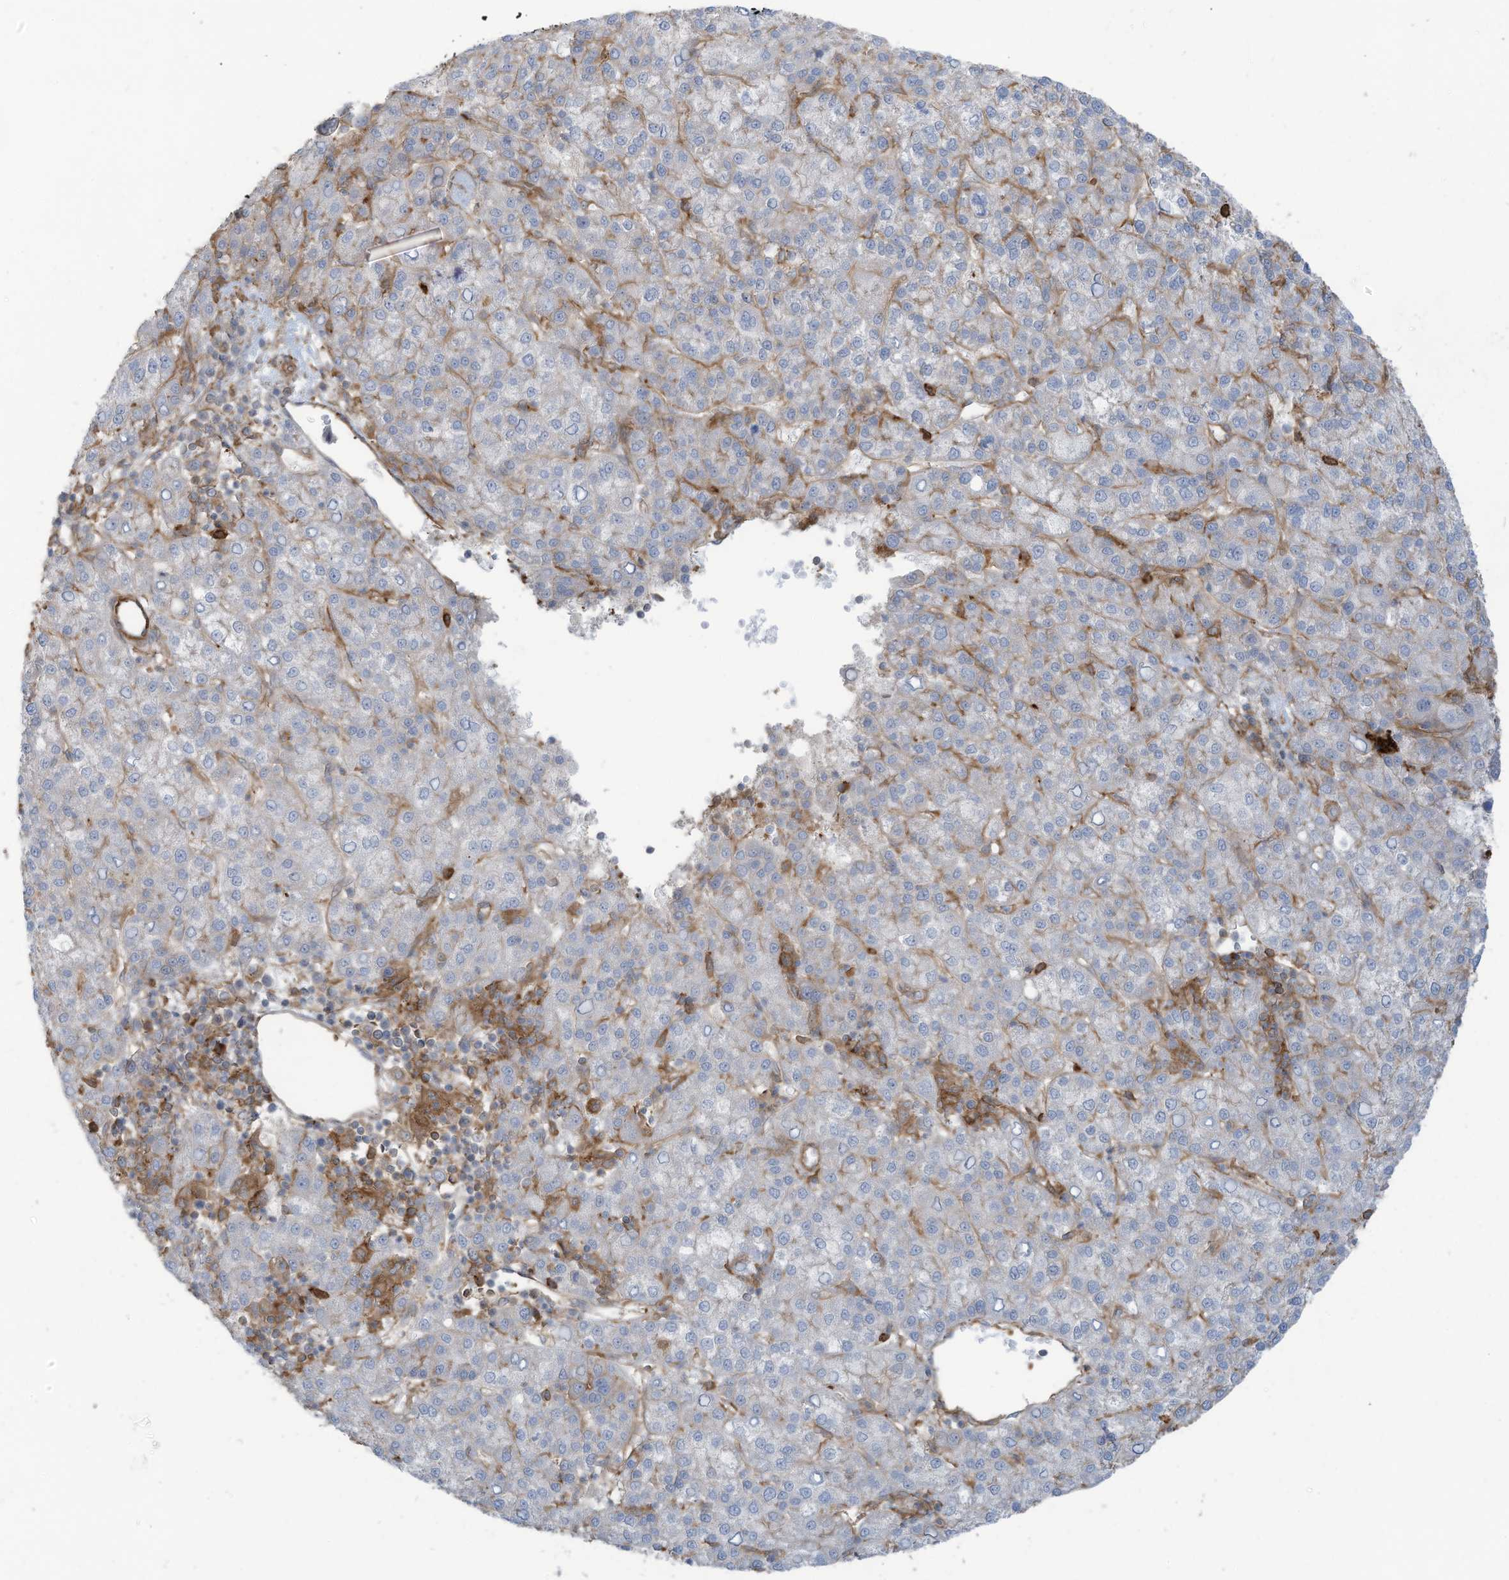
{"staining": {"intensity": "negative", "quantity": "none", "location": "none"}, "tissue": "liver cancer", "cell_type": "Tumor cells", "image_type": "cancer", "snomed": [{"axis": "morphology", "description": "Carcinoma, Hepatocellular, NOS"}, {"axis": "topography", "description": "Liver"}], "caption": "DAB immunohistochemical staining of human hepatocellular carcinoma (liver) exhibits no significant staining in tumor cells.", "gene": "SLC9A2", "patient": {"sex": "female", "age": 58}}